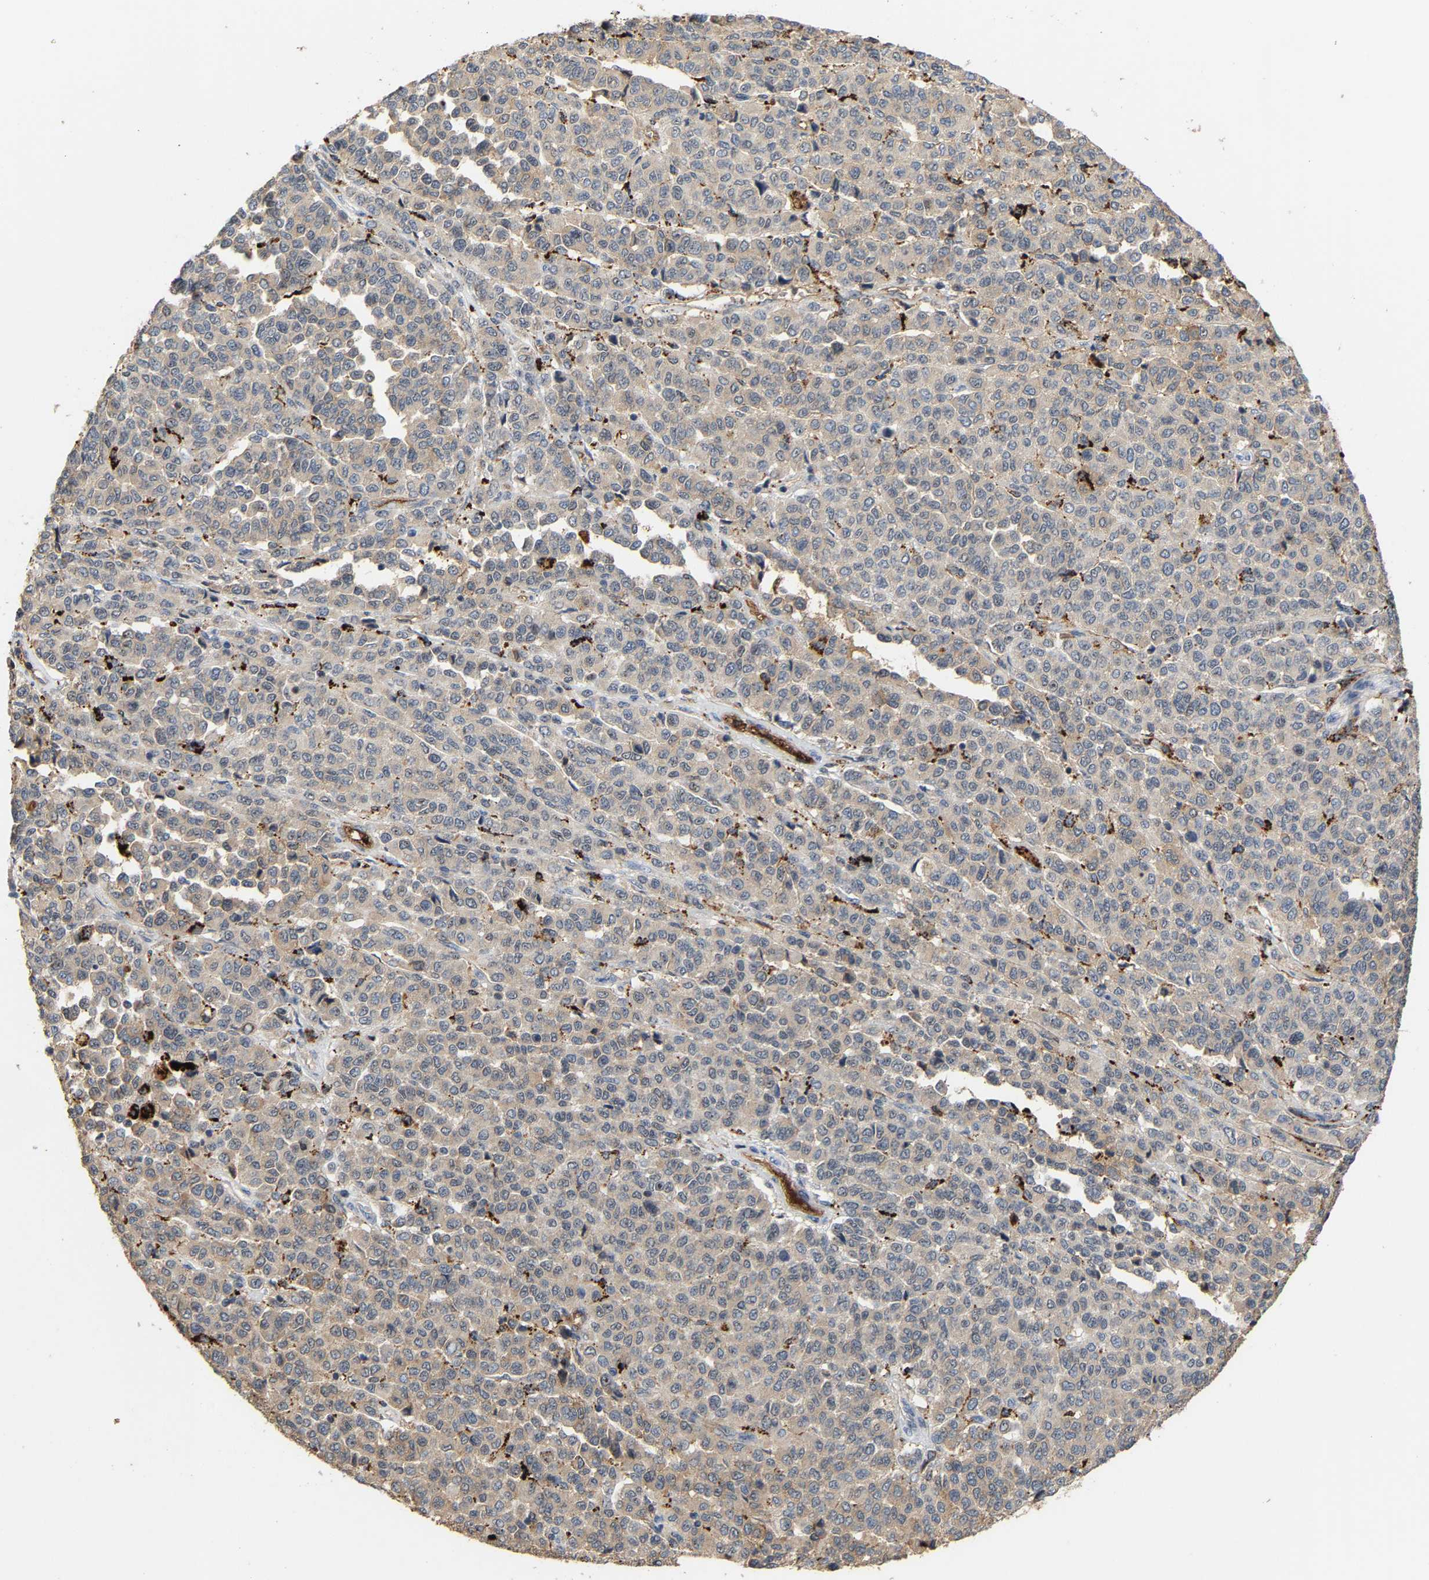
{"staining": {"intensity": "weak", "quantity": "25%-75%", "location": "cytoplasmic/membranous"}, "tissue": "melanoma", "cell_type": "Tumor cells", "image_type": "cancer", "snomed": [{"axis": "morphology", "description": "Malignant melanoma, Metastatic site"}, {"axis": "topography", "description": "Pancreas"}], "caption": "This is an image of IHC staining of malignant melanoma (metastatic site), which shows weak expression in the cytoplasmic/membranous of tumor cells.", "gene": "NOP58", "patient": {"sex": "female", "age": 30}}